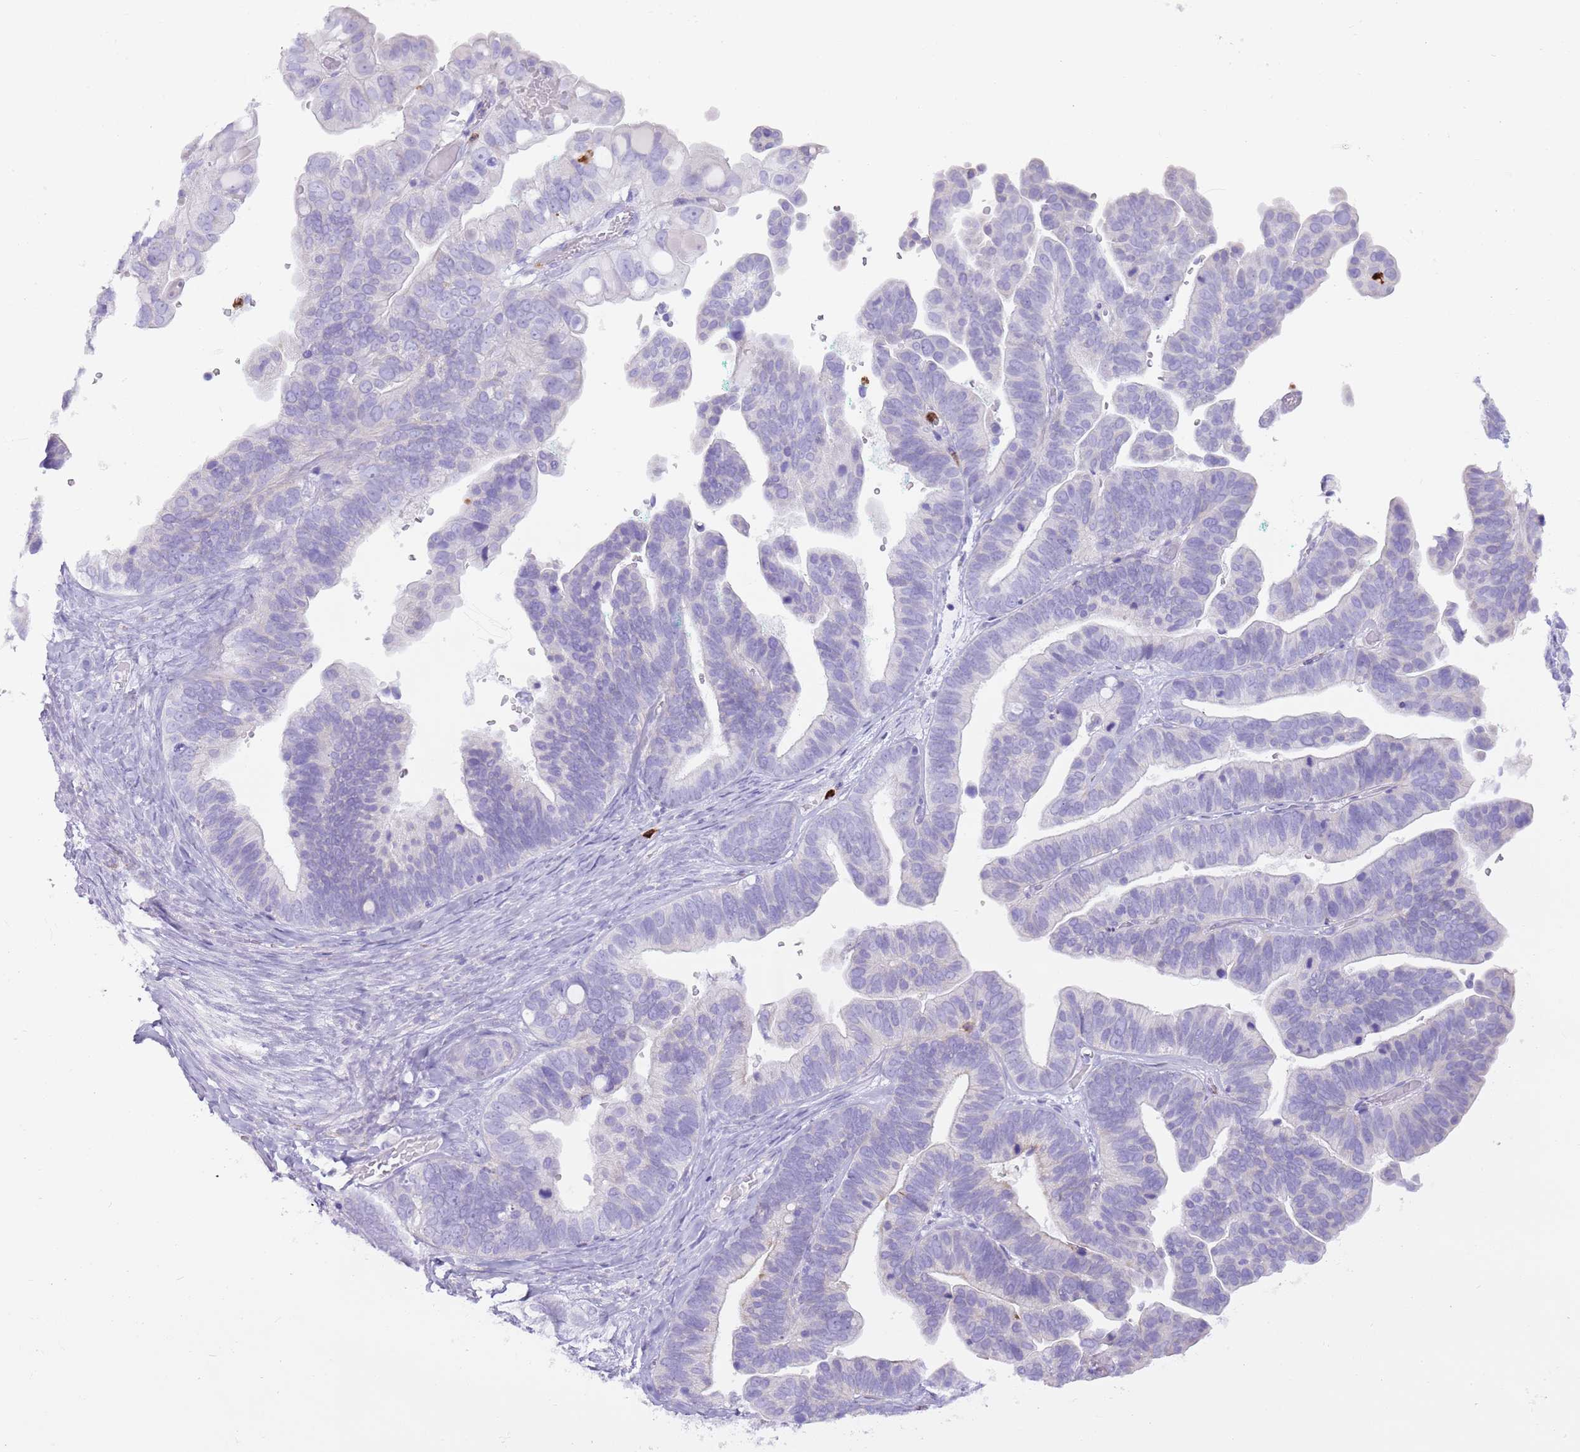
{"staining": {"intensity": "negative", "quantity": "none", "location": "none"}, "tissue": "ovarian cancer", "cell_type": "Tumor cells", "image_type": "cancer", "snomed": [{"axis": "morphology", "description": "Cystadenocarcinoma, serous, NOS"}, {"axis": "topography", "description": "Ovary"}], "caption": "This is a micrograph of immunohistochemistry (IHC) staining of ovarian cancer, which shows no expression in tumor cells.", "gene": "CD177", "patient": {"sex": "female", "age": 56}}